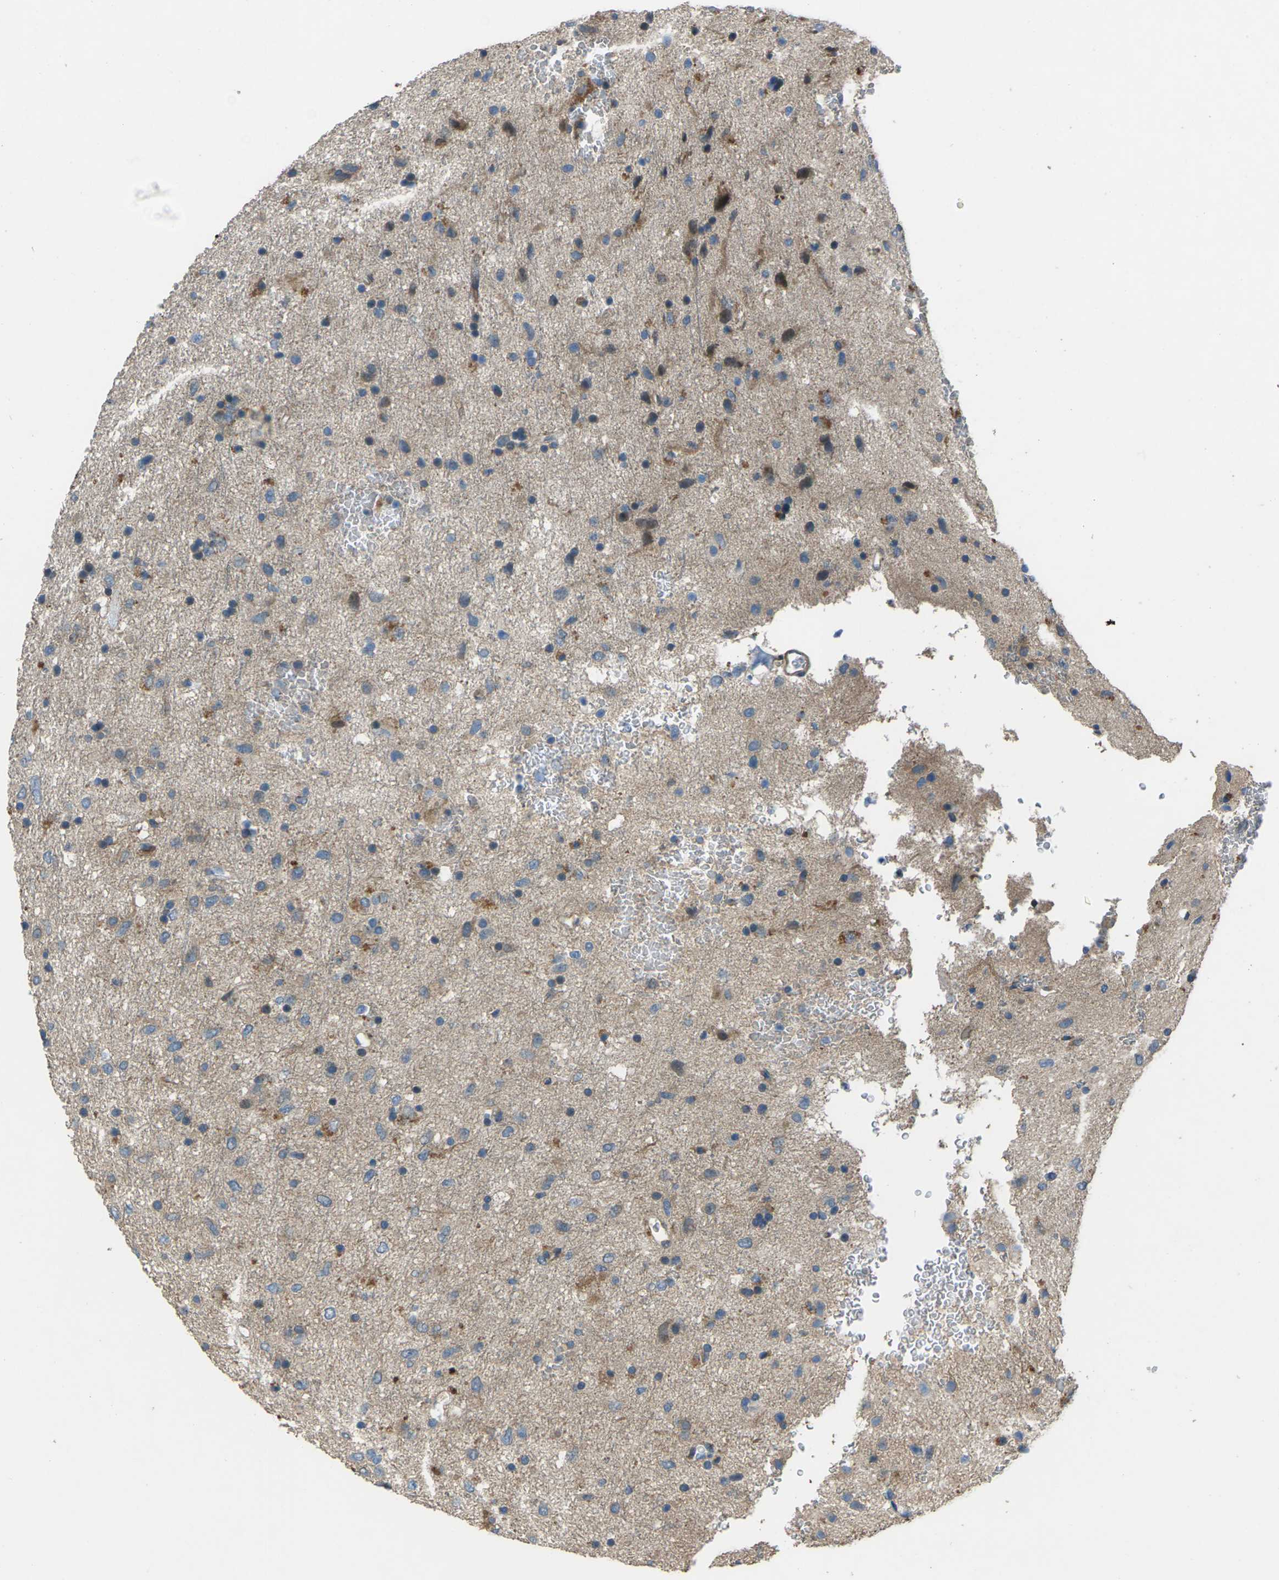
{"staining": {"intensity": "weak", "quantity": ">75%", "location": "cytoplasmic/membranous"}, "tissue": "glioma", "cell_type": "Tumor cells", "image_type": "cancer", "snomed": [{"axis": "morphology", "description": "Glioma, malignant, Low grade"}, {"axis": "topography", "description": "Brain"}], "caption": "Protein expression analysis of human glioma reveals weak cytoplasmic/membranous staining in approximately >75% of tumor cells.", "gene": "EDNRA", "patient": {"sex": "male", "age": 77}}